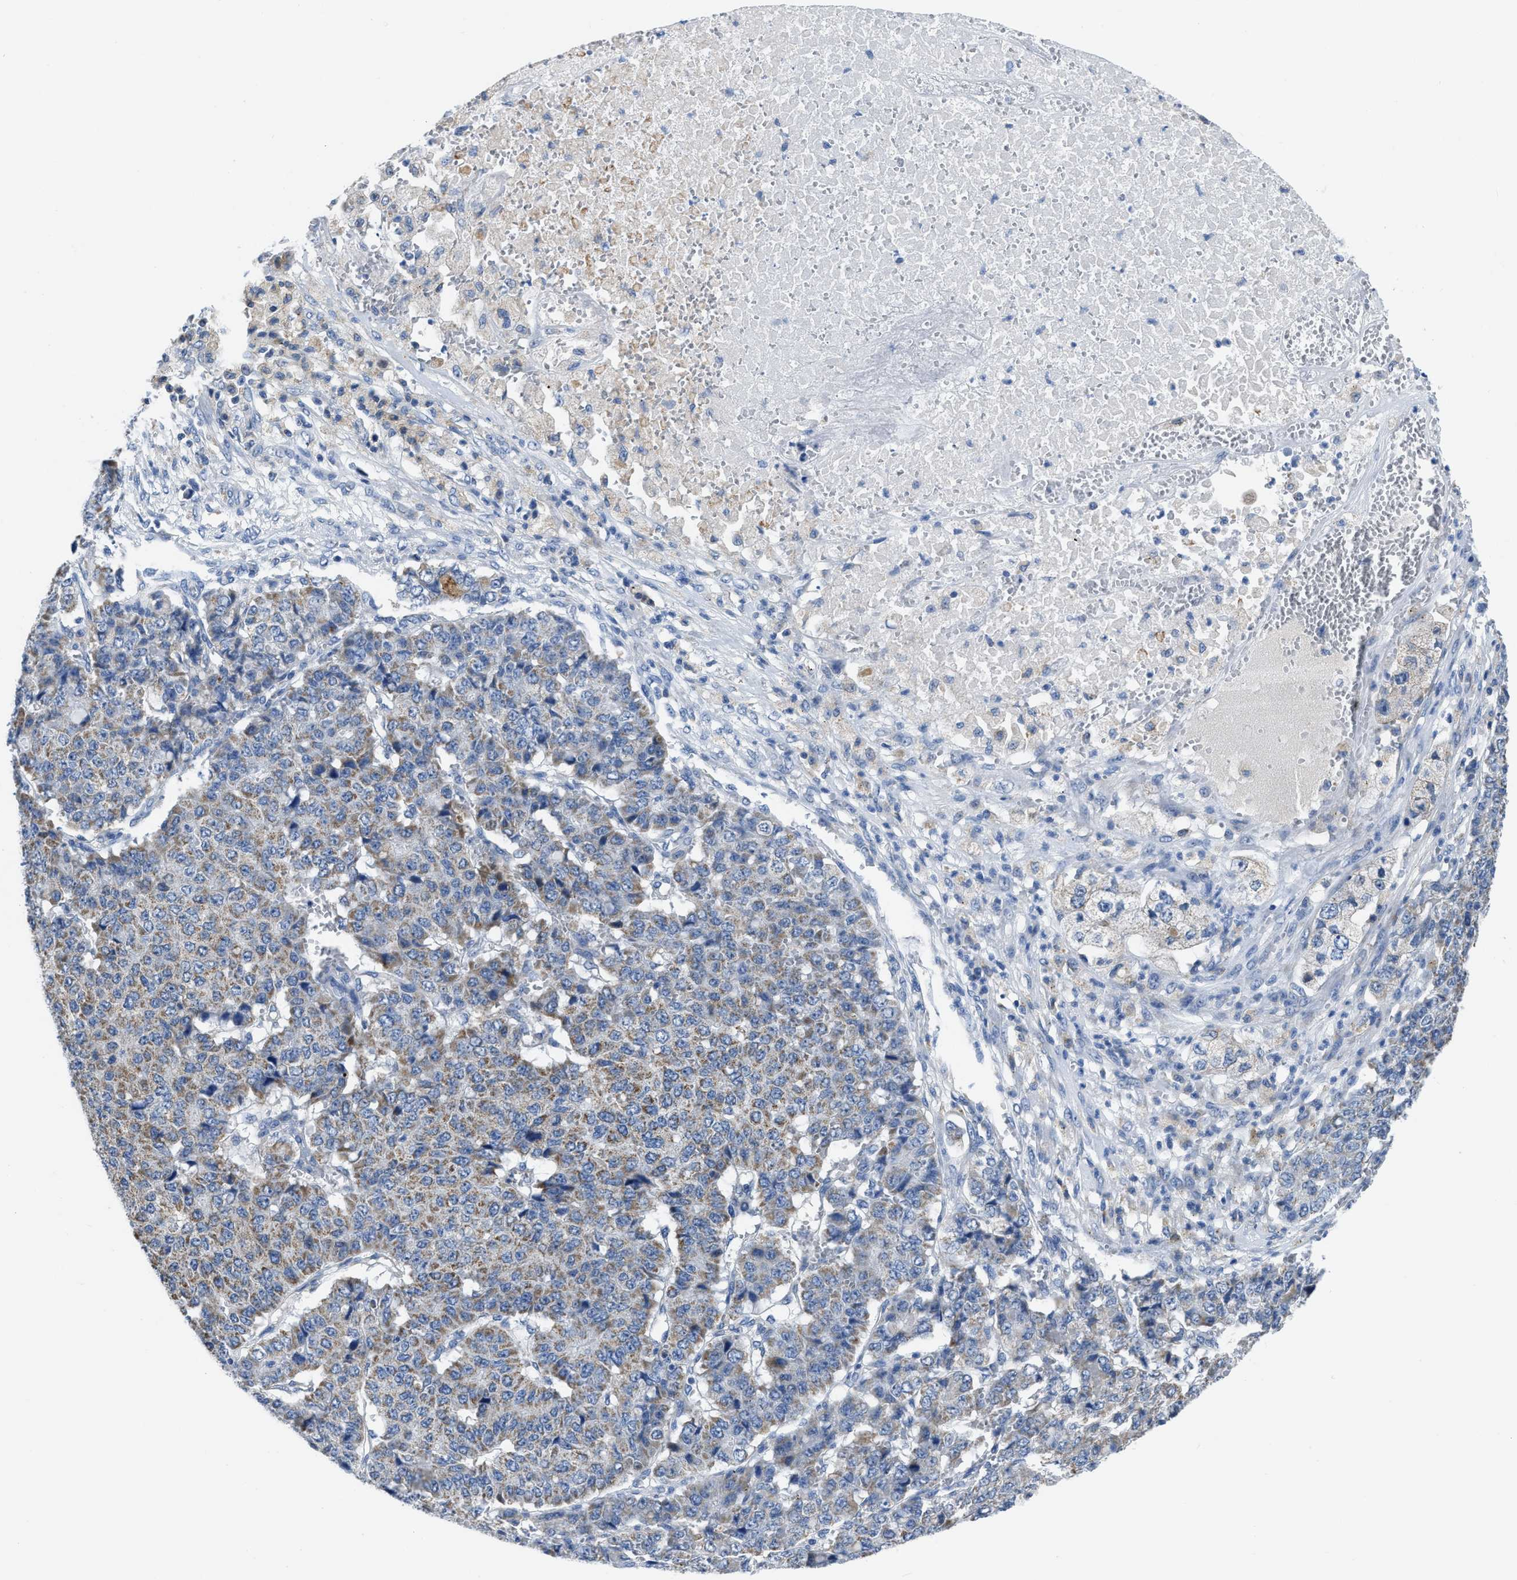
{"staining": {"intensity": "weak", "quantity": "25%-75%", "location": "cytoplasmic/membranous"}, "tissue": "pancreatic cancer", "cell_type": "Tumor cells", "image_type": "cancer", "snomed": [{"axis": "morphology", "description": "Adenocarcinoma, NOS"}, {"axis": "topography", "description": "Pancreas"}], "caption": "About 25%-75% of tumor cells in human pancreatic cancer (adenocarcinoma) show weak cytoplasmic/membranous protein positivity as visualized by brown immunohistochemical staining.", "gene": "ETFA", "patient": {"sex": "male", "age": 50}}